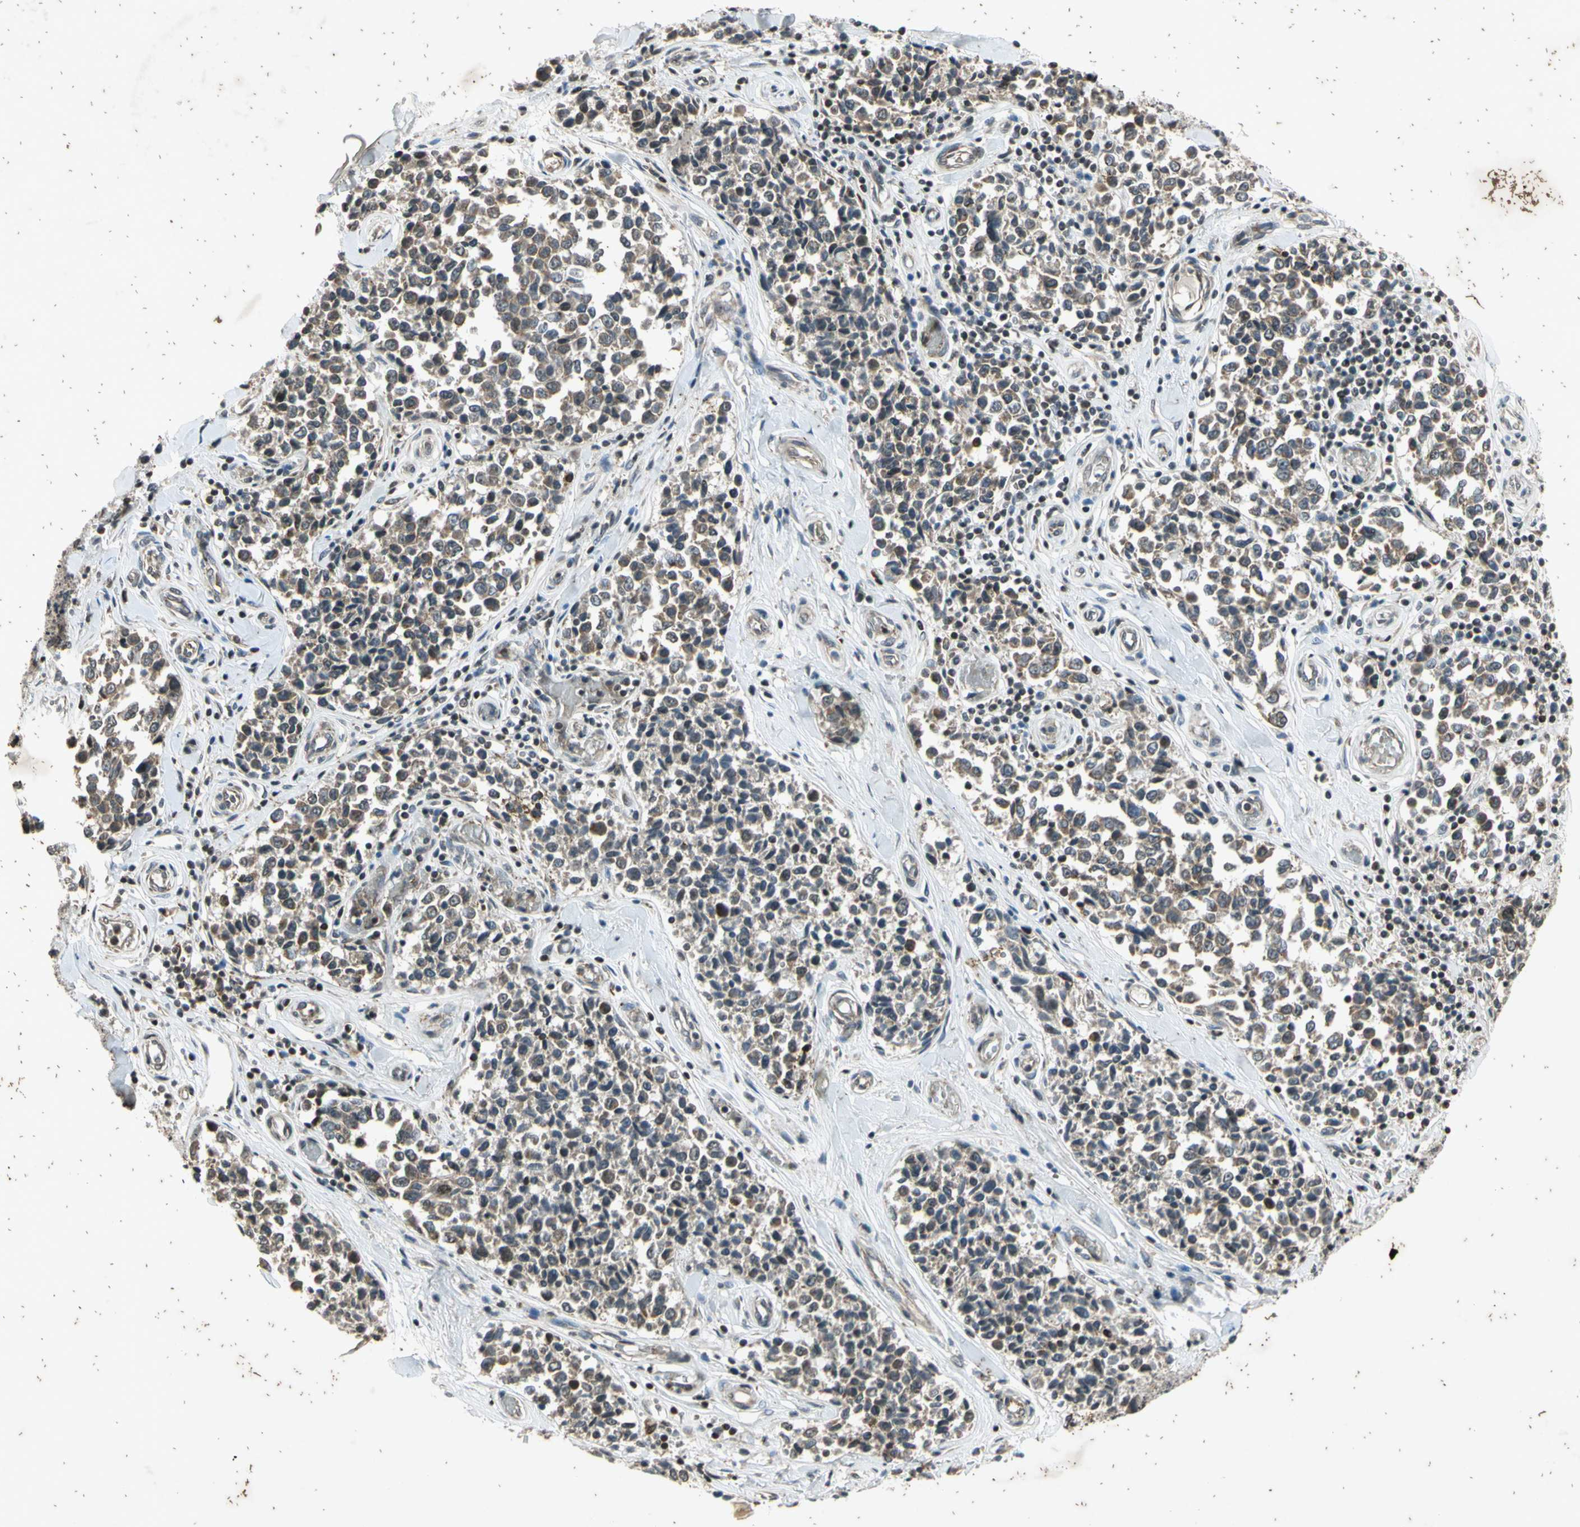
{"staining": {"intensity": "weak", "quantity": "25%-75%", "location": "cytoplasmic/membranous"}, "tissue": "melanoma", "cell_type": "Tumor cells", "image_type": "cancer", "snomed": [{"axis": "morphology", "description": "Malignant melanoma, NOS"}, {"axis": "topography", "description": "Skin"}], "caption": "Immunohistochemical staining of malignant melanoma displays low levels of weak cytoplasmic/membranous expression in about 25%-75% of tumor cells.", "gene": "EFNB2", "patient": {"sex": "female", "age": 64}}